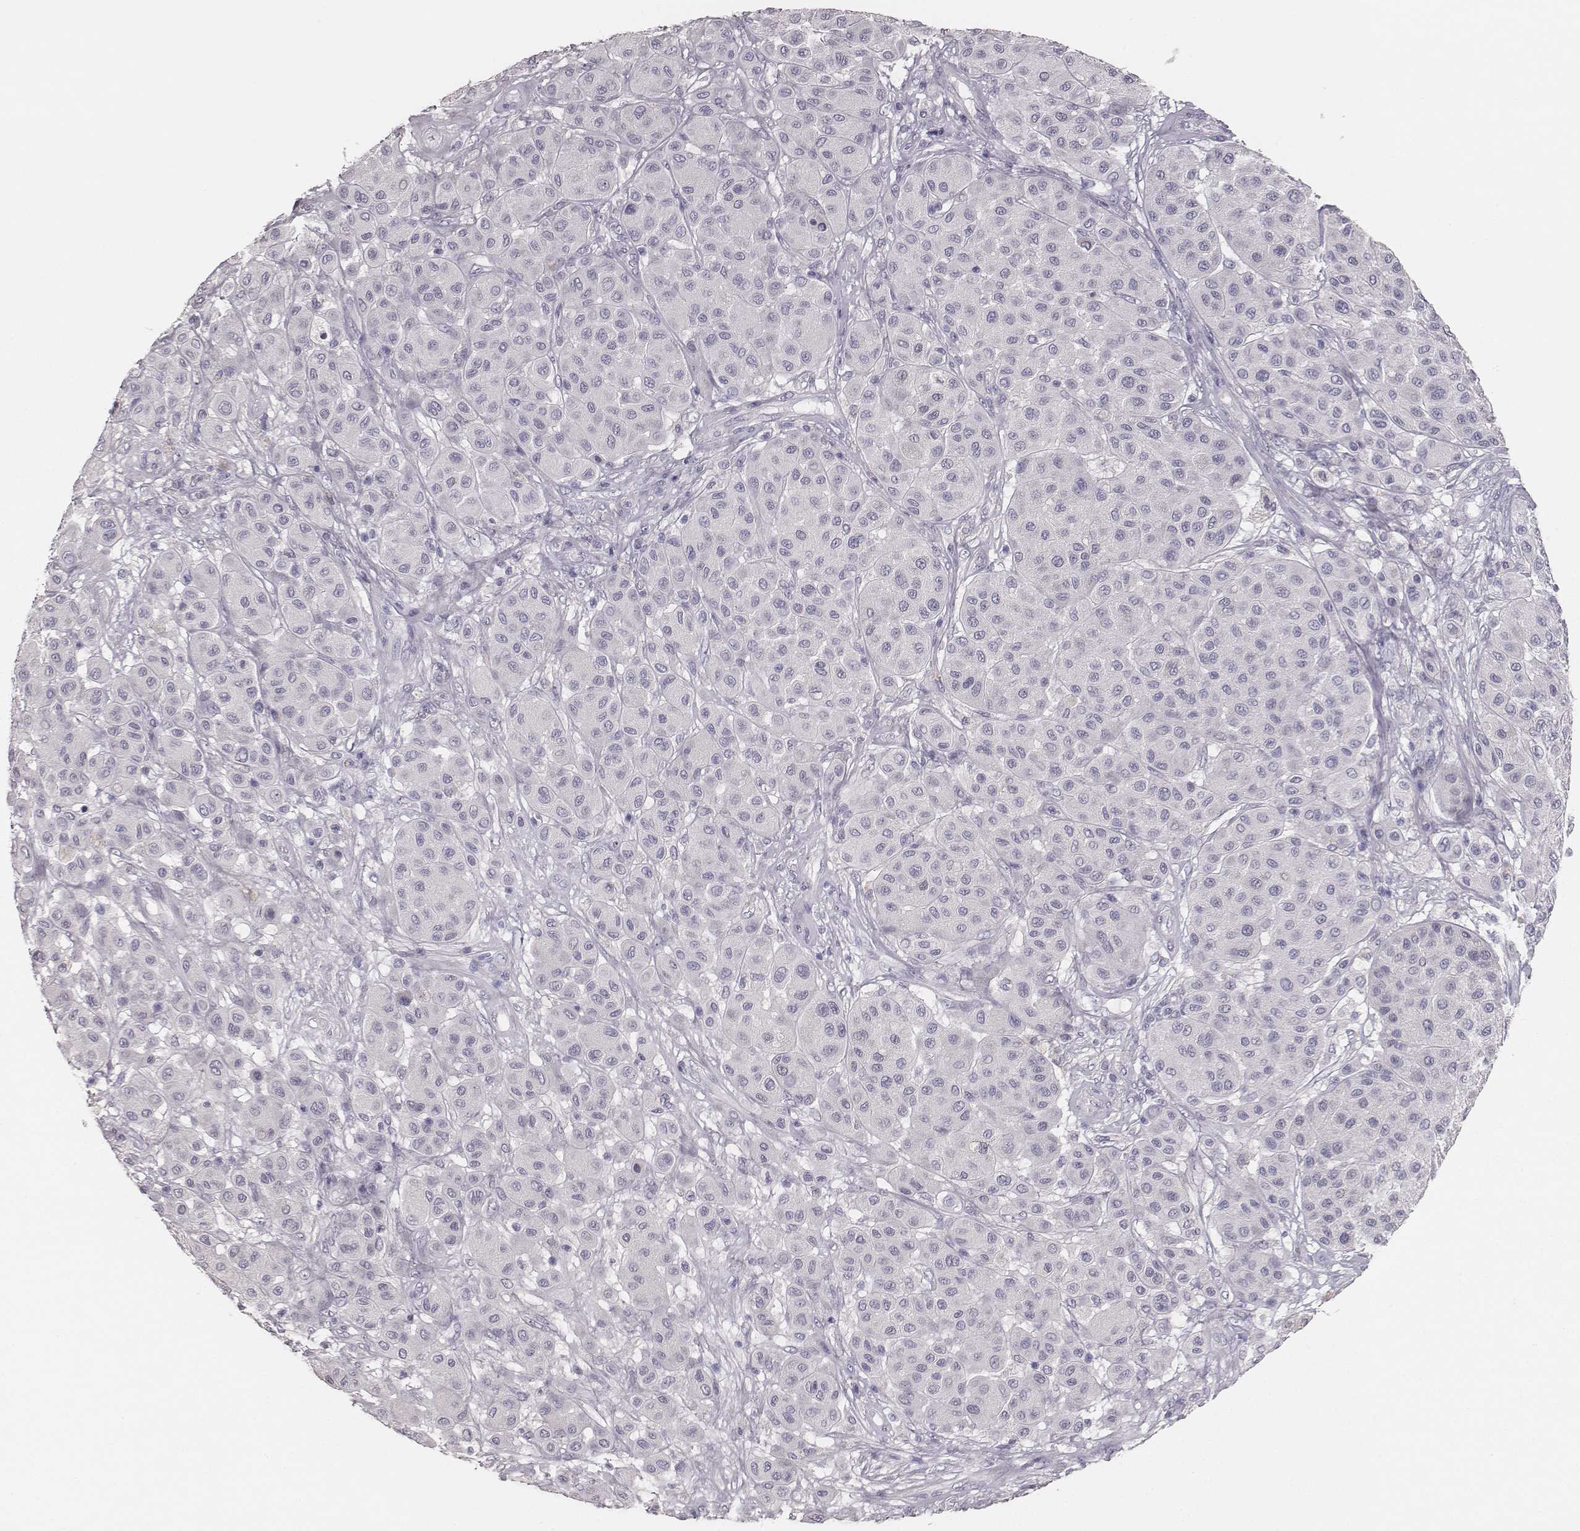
{"staining": {"intensity": "negative", "quantity": "none", "location": "none"}, "tissue": "melanoma", "cell_type": "Tumor cells", "image_type": "cancer", "snomed": [{"axis": "morphology", "description": "Malignant melanoma, Metastatic site"}, {"axis": "topography", "description": "Smooth muscle"}], "caption": "Immunohistochemical staining of malignant melanoma (metastatic site) reveals no significant staining in tumor cells. (DAB (3,3'-diaminobenzidine) IHC visualized using brightfield microscopy, high magnification).", "gene": "MYH6", "patient": {"sex": "male", "age": 41}}